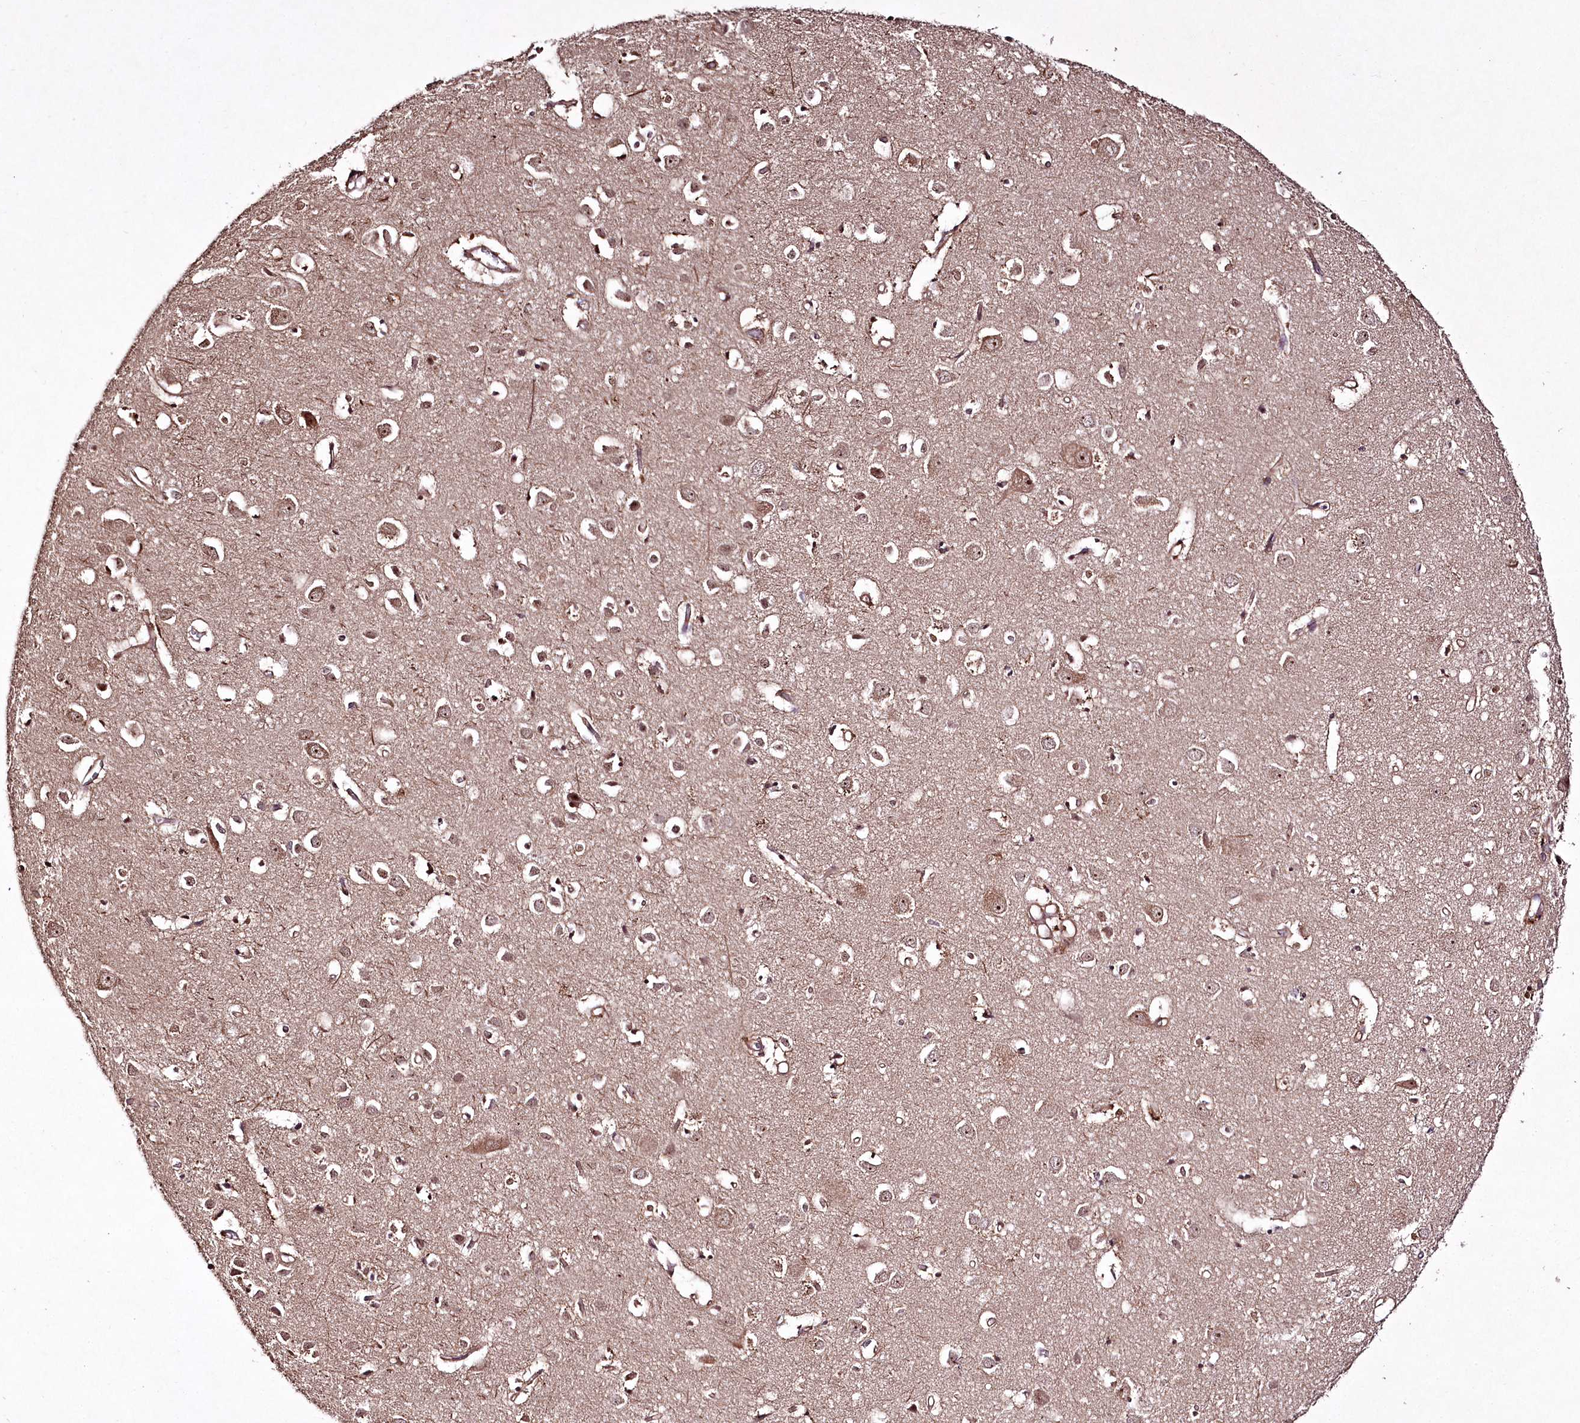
{"staining": {"intensity": "moderate", "quantity": ">75%", "location": "cytoplasmic/membranous,nuclear"}, "tissue": "cerebral cortex", "cell_type": "Endothelial cells", "image_type": "normal", "snomed": [{"axis": "morphology", "description": "Normal tissue, NOS"}, {"axis": "topography", "description": "Cerebral cortex"}], "caption": "Cerebral cortex was stained to show a protein in brown. There is medium levels of moderate cytoplasmic/membranous,nuclear expression in approximately >75% of endothelial cells.", "gene": "CCDC59", "patient": {"sex": "female", "age": 64}}